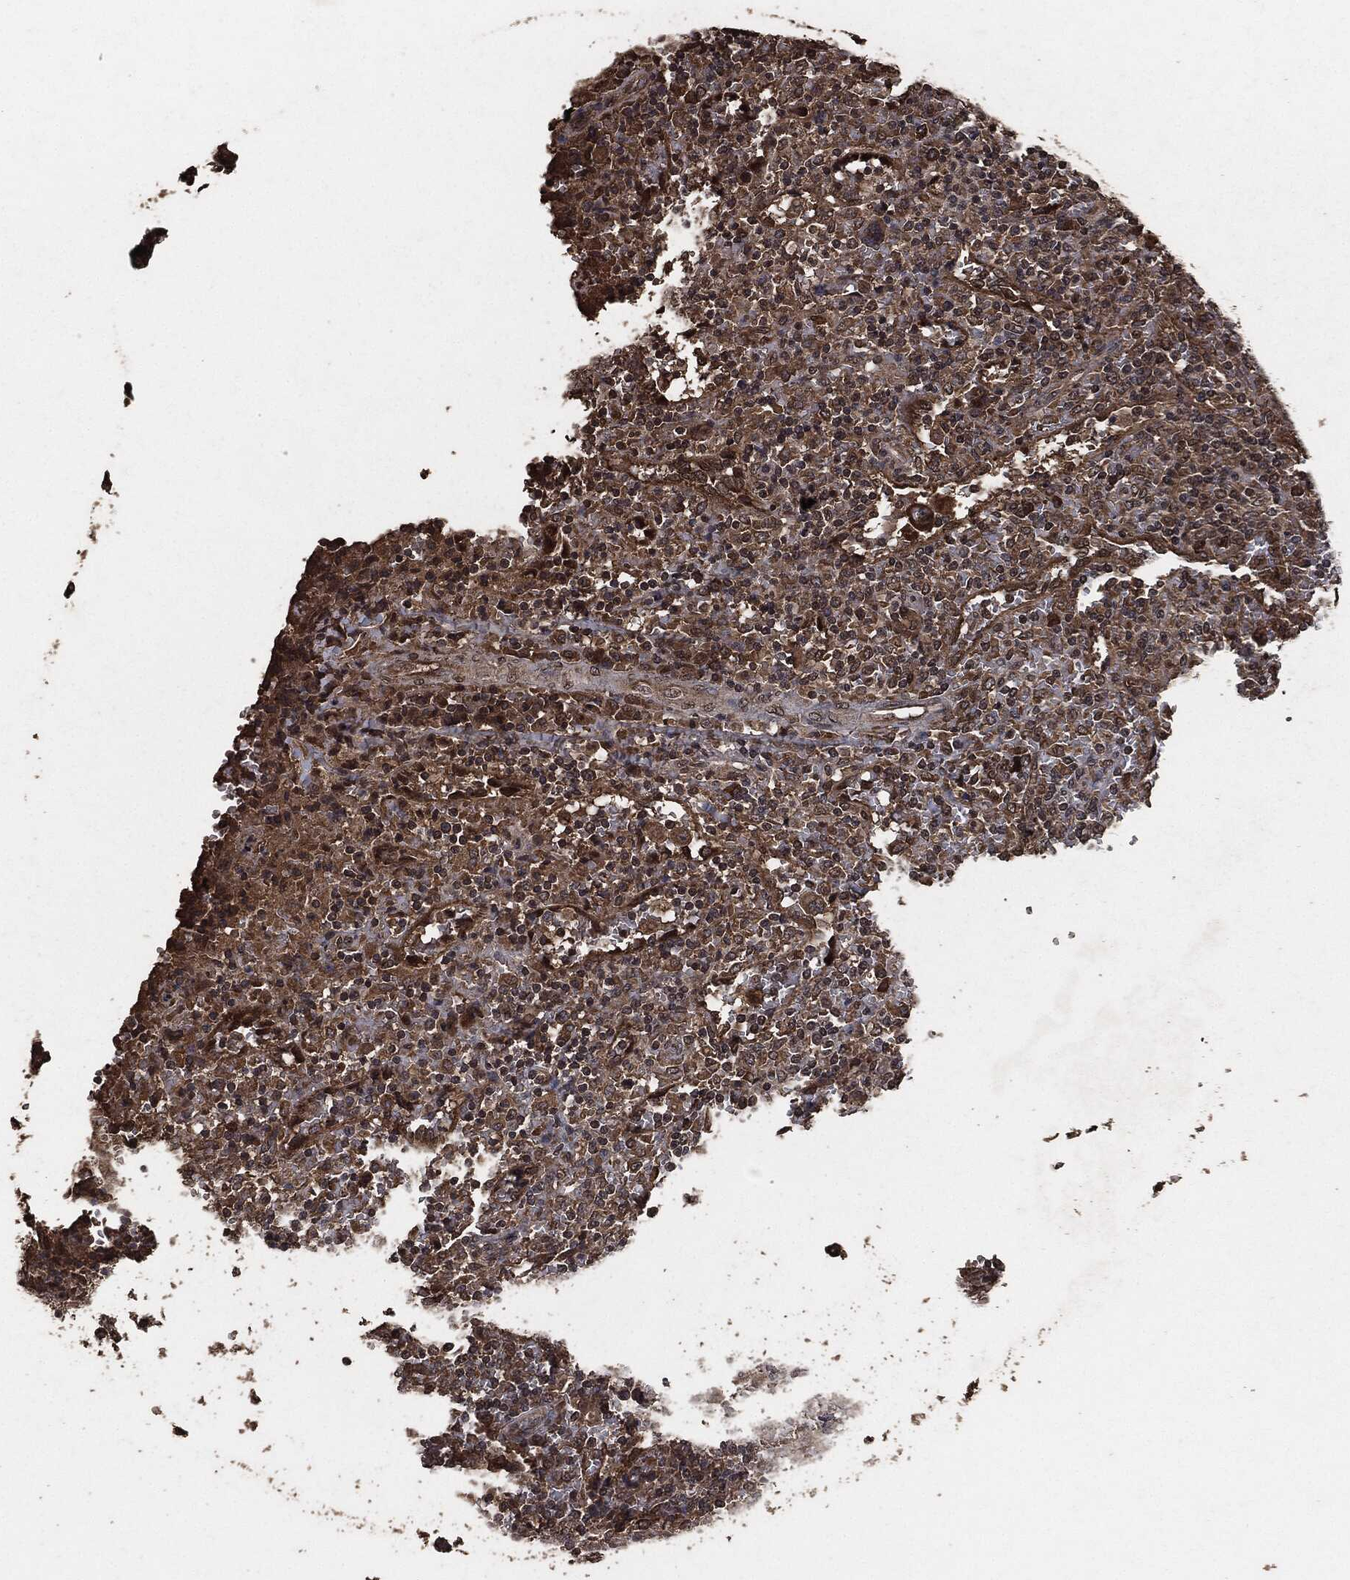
{"staining": {"intensity": "weak", "quantity": "25%-75%", "location": "cytoplasmic/membranous"}, "tissue": "lymphoma", "cell_type": "Tumor cells", "image_type": "cancer", "snomed": [{"axis": "morphology", "description": "Malignant lymphoma, non-Hodgkin's type, Low grade"}, {"axis": "topography", "description": "Spleen"}], "caption": "High-power microscopy captured an IHC photomicrograph of lymphoma, revealing weak cytoplasmic/membranous expression in approximately 25%-75% of tumor cells.", "gene": "AKT1S1", "patient": {"sex": "male", "age": 62}}